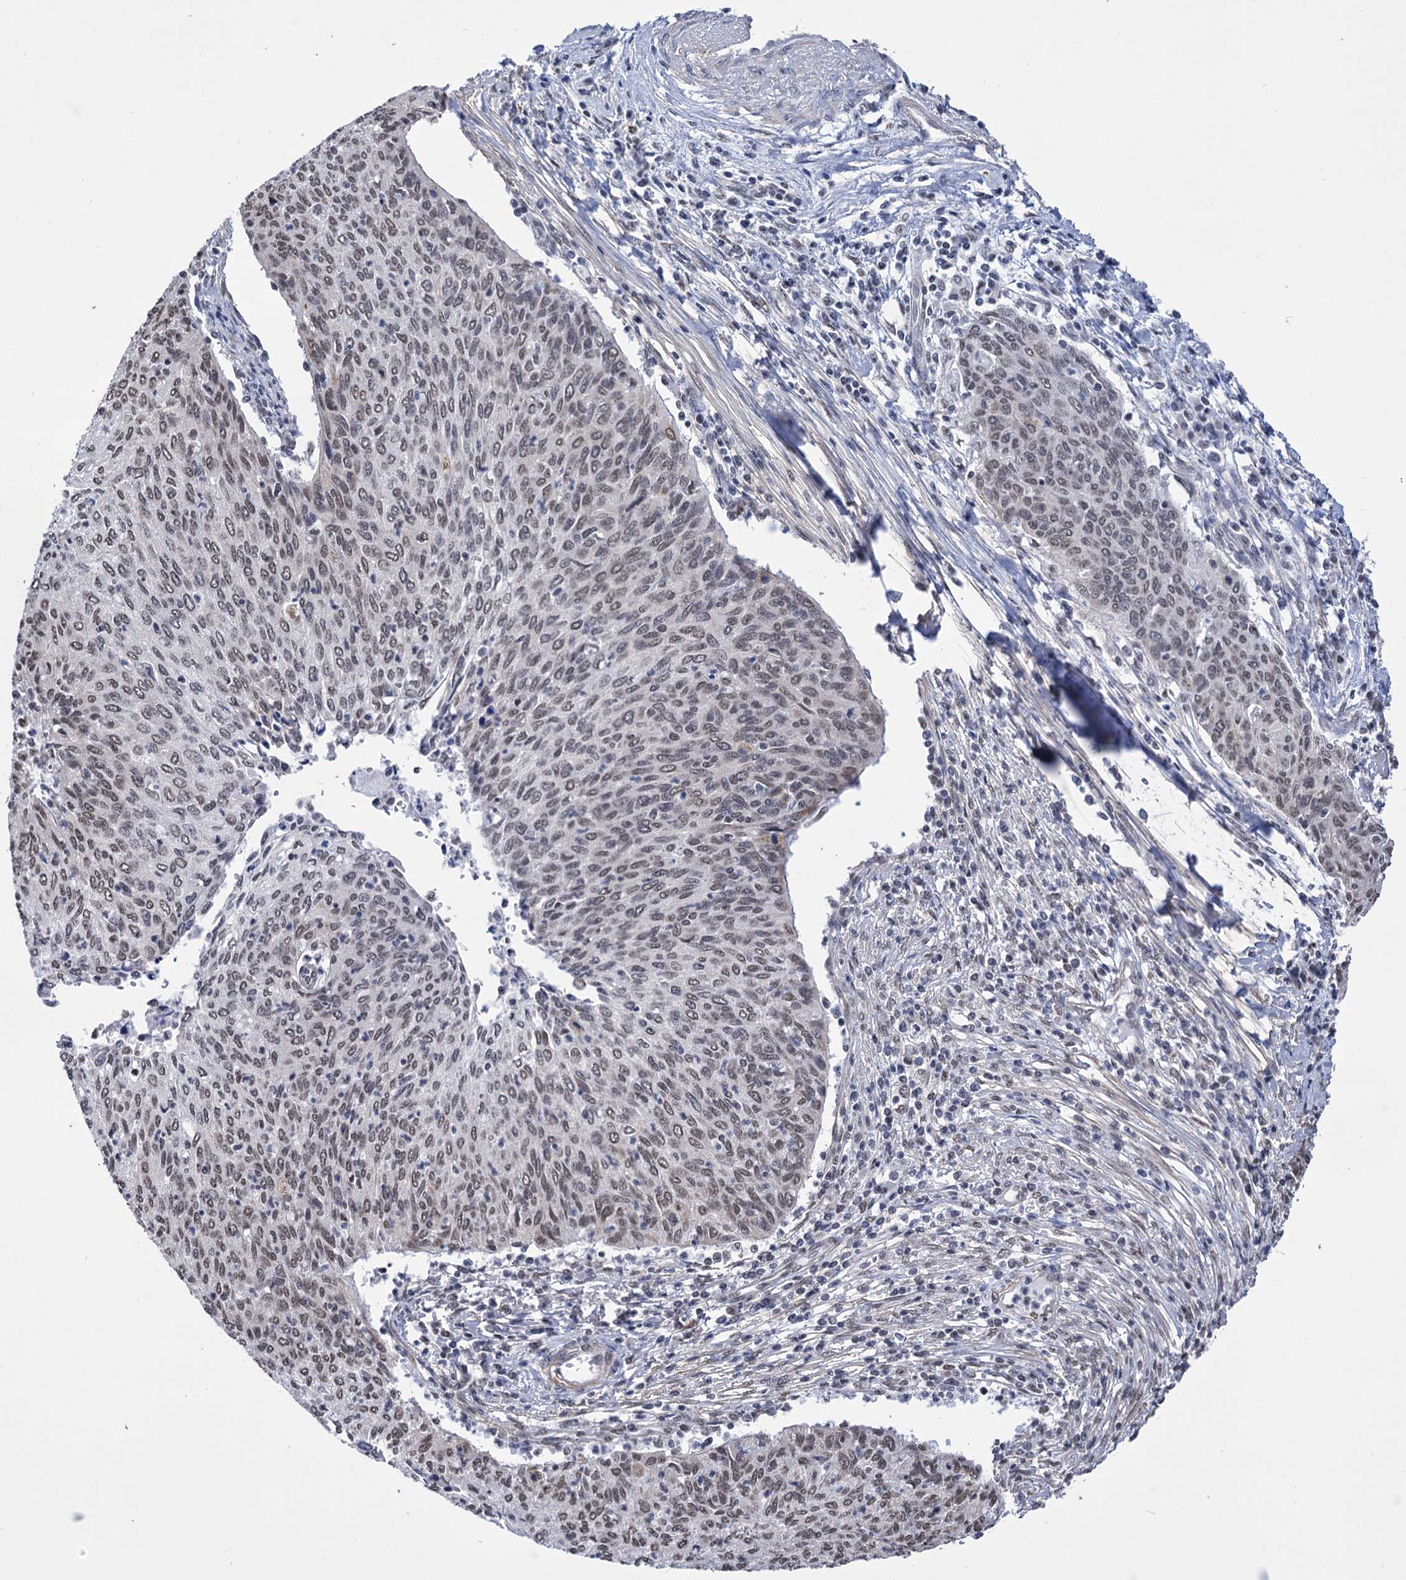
{"staining": {"intensity": "weak", "quantity": "25%-75%", "location": "nuclear"}, "tissue": "cervical cancer", "cell_type": "Tumor cells", "image_type": "cancer", "snomed": [{"axis": "morphology", "description": "Squamous cell carcinoma, NOS"}, {"axis": "topography", "description": "Cervix"}], "caption": "An image of human cervical cancer (squamous cell carcinoma) stained for a protein exhibits weak nuclear brown staining in tumor cells. The staining is performed using DAB (3,3'-diaminobenzidine) brown chromogen to label protein expression. The nuclei are counter-stained blue using hematoxylin.", "gene": "ABHD10", "patient": {"sex": "female", "age": 38}}